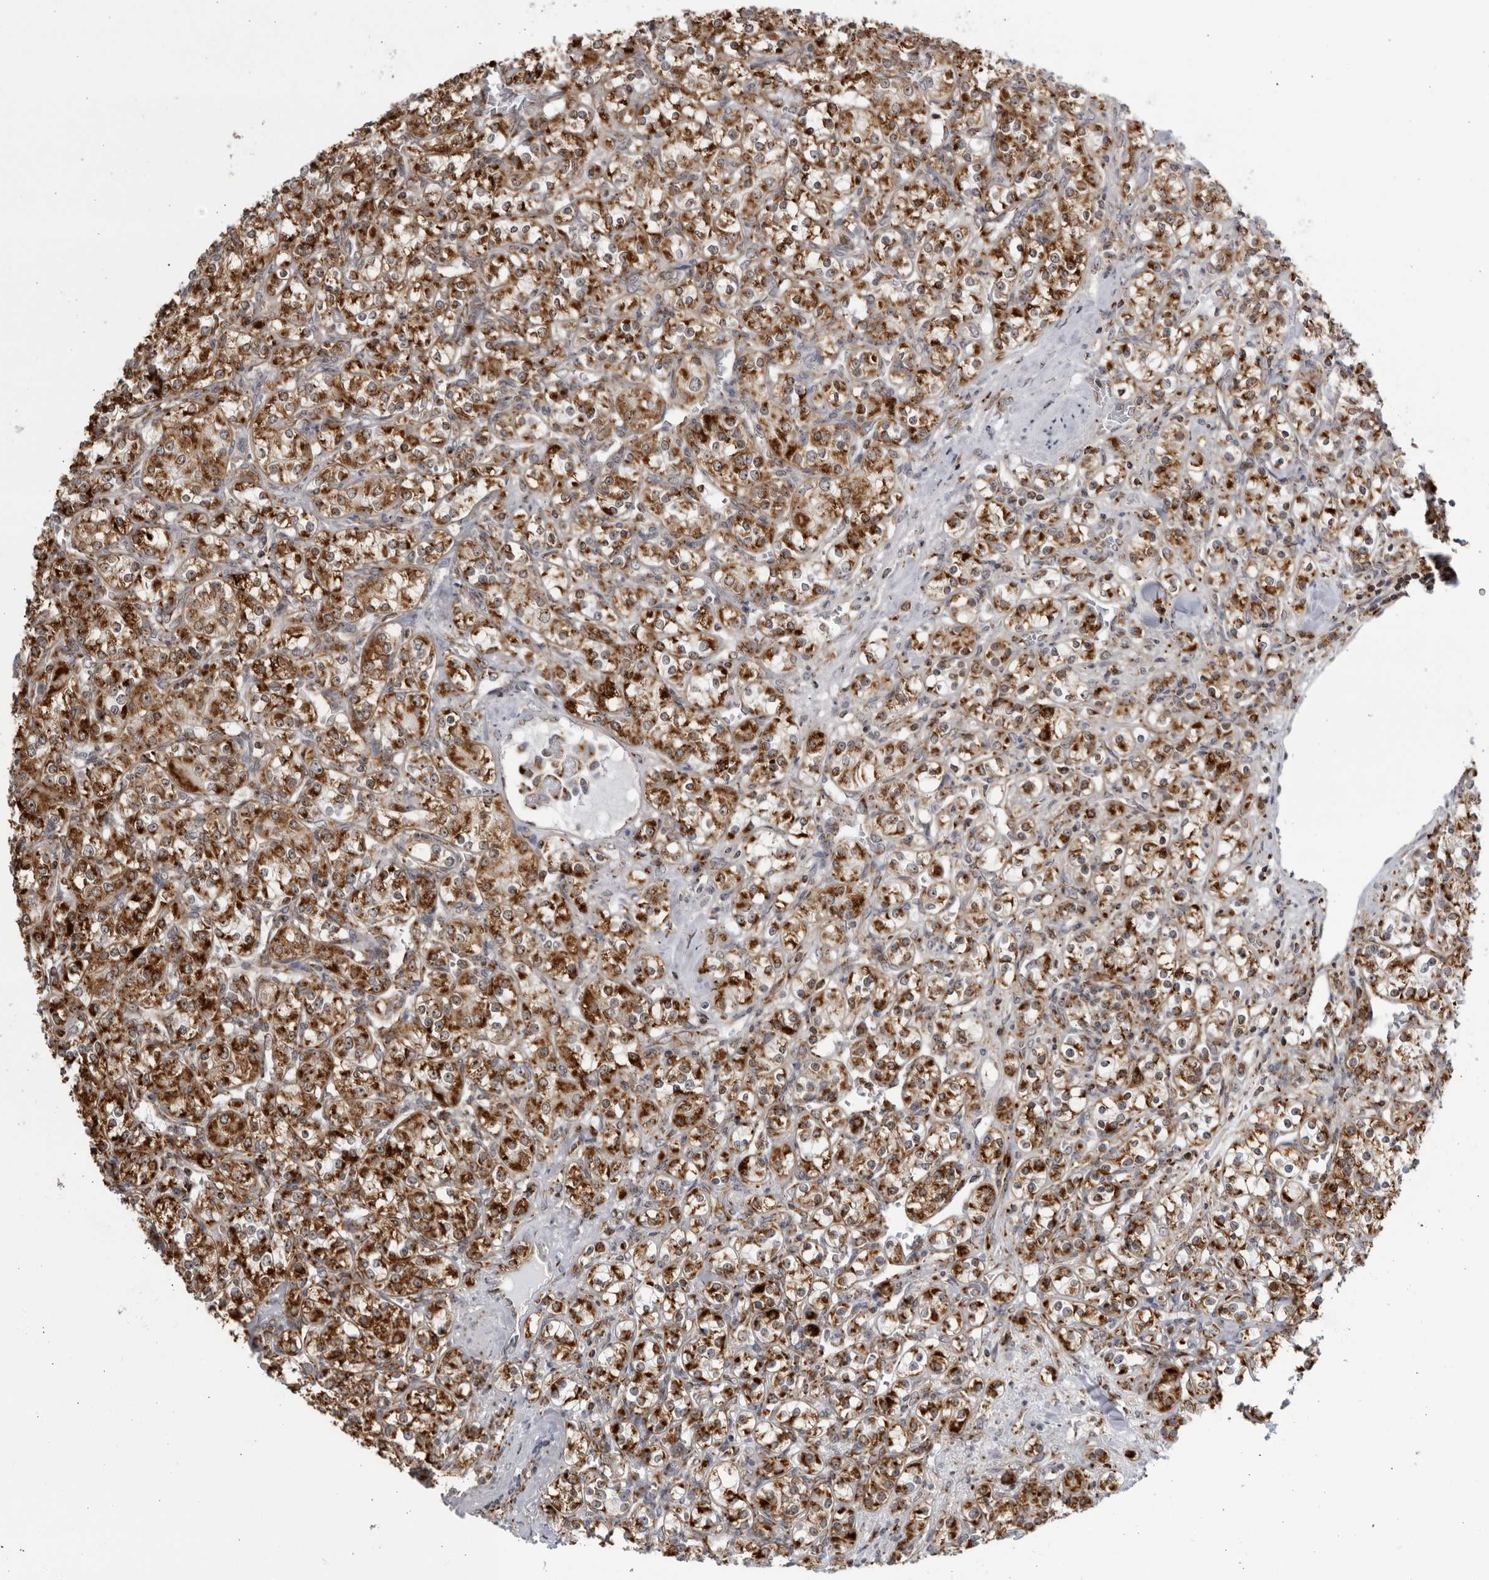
{"staining": {"intensity": "strong", "quantity": ">75%", "location": "cytoplasmic/membranous"}, "tissue": "renal cancer", "cell_type": "Tumor cells", "image_type": "cancer", "snomed": [{"axis": "morphology", "description": "Adenocarcinoma, NOS"}, {"axis": "topography", "description": "Kidney"}], "caption": "Renal cancer (adenocarcinoma) stained with a protein marker reveals strong staining in tumor cells.", "gene": "RBM34", "patient": {"sex": "male", "age": 77}}